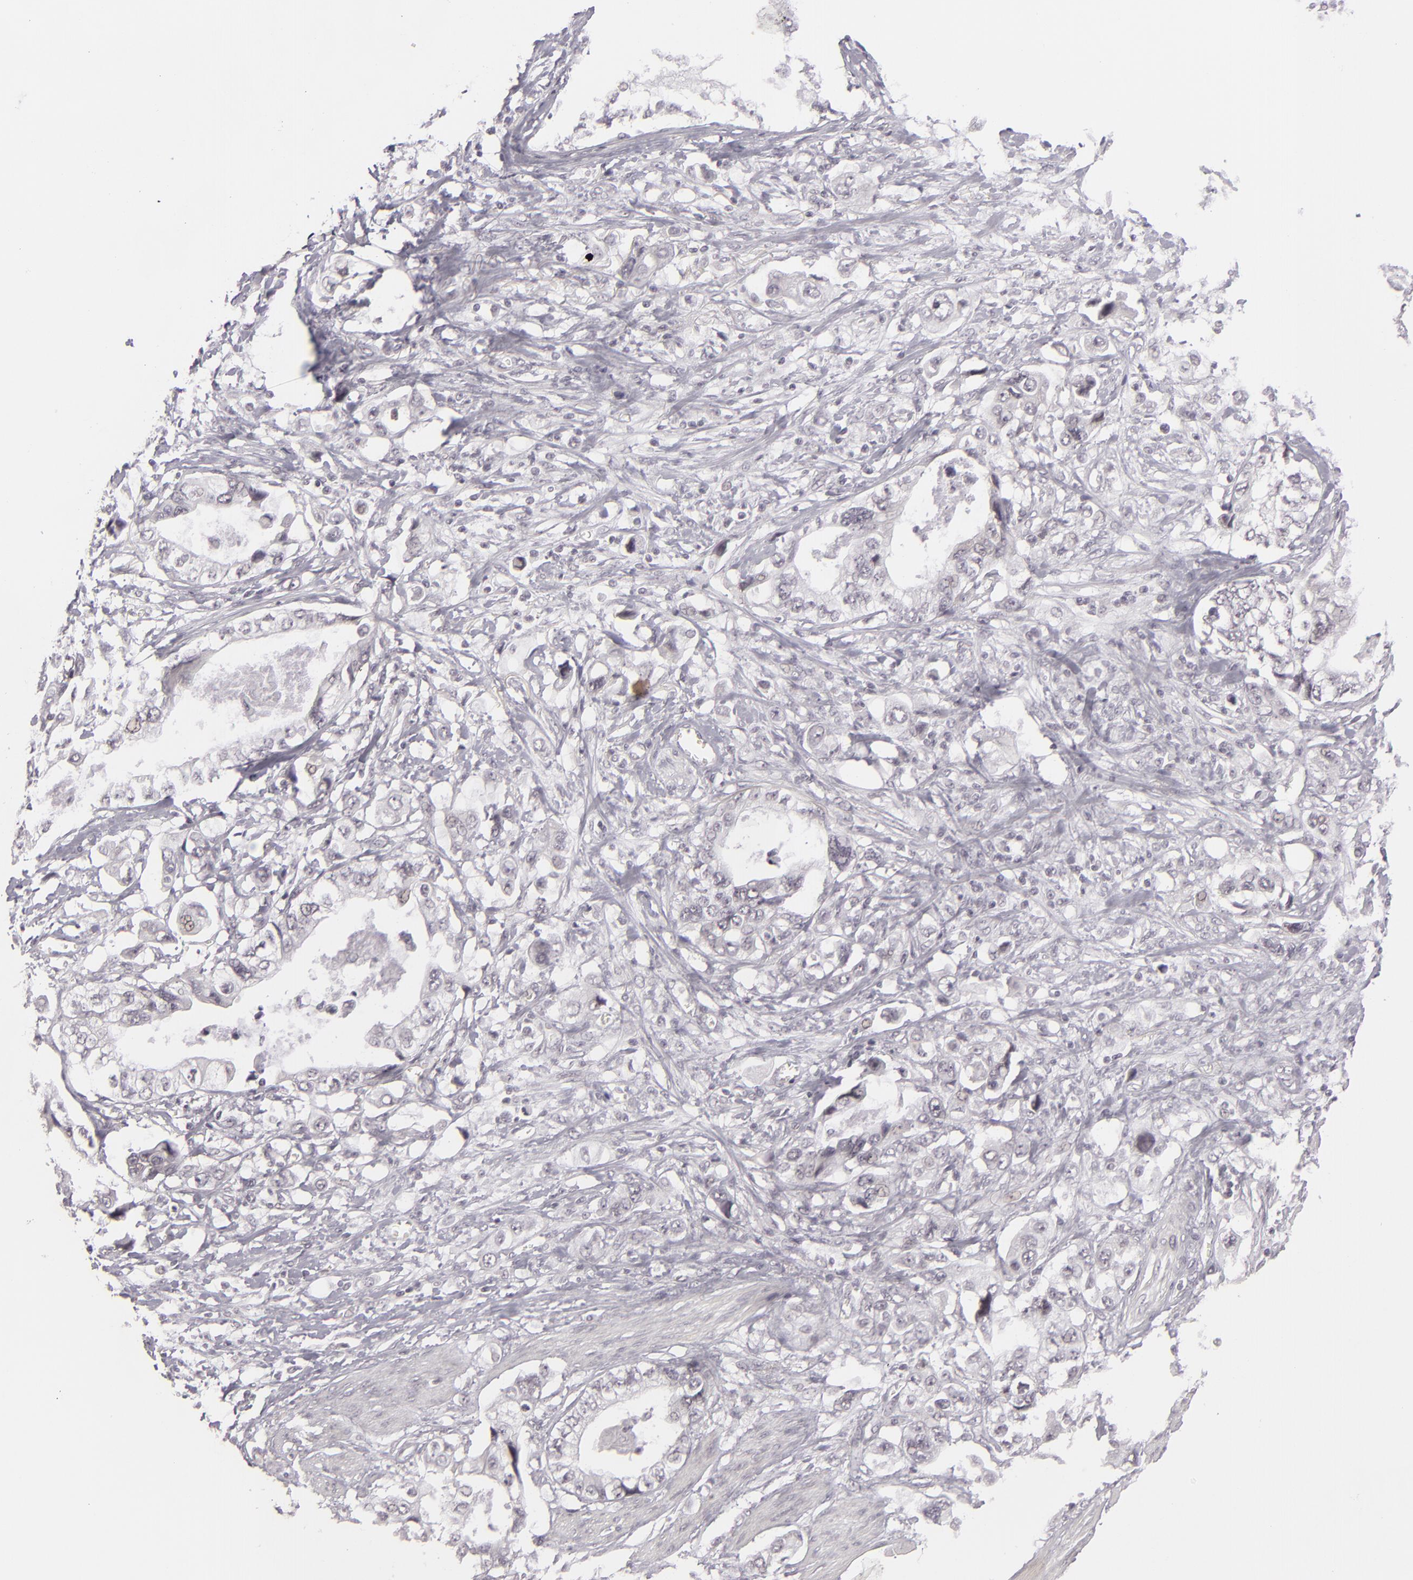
{"staining": {"intensity": "negative", "quantity": "none", "location": "none"}, "tissue": "stomach cancer", "cell_type": "Tumor cells", "image_type": "cancer", "snomed": [{"axis": "morphology", "description": "Adenocarcinoma, NOS"}, {"axis": "topography", "description": "Pancreas"}, {"axis": "topography", "description": "Stomach, upper"}], "caption": "This is a micrograph of IHC staining of stomach cancer, which shows no expression in tumor cells. (DAB IHC visualized using brightfield microscopy, high magnification).", "gene": "DLG3", "patient": {"sex": "male", "age": 77}}